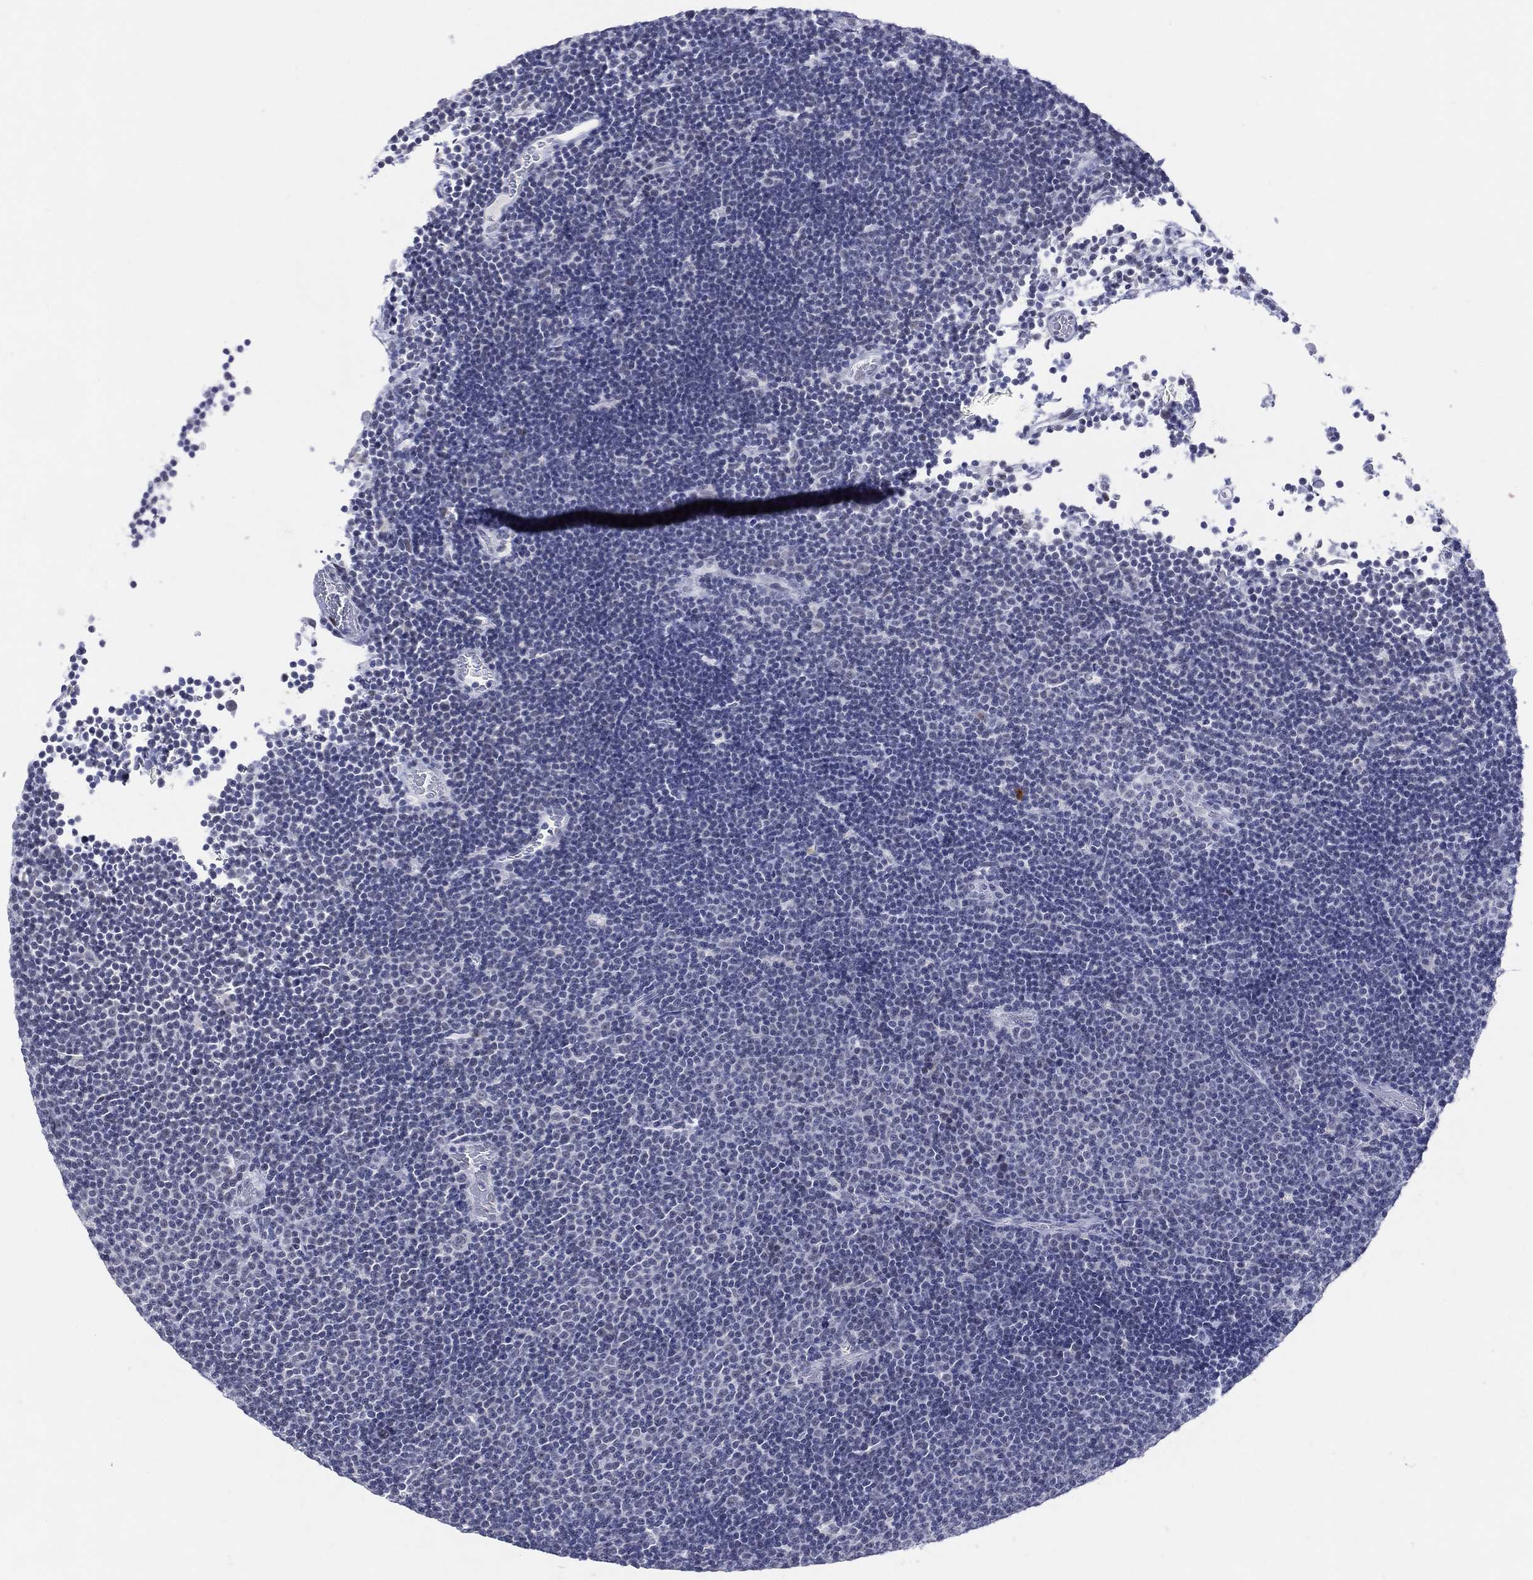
{"staining": {"intensity": "negative", "quantity": "none", "location": "none"}, "tissue": "lymphoma", "cell_type": "Tumor cells", "image_type": "cancer", "snomed": [{"axis": "morphology", "description": "Malignant lymphoma, non-Hodgkin's type, Low grade"}, {"axis": "topography", "description": "Brain"}], "caption": "The IHC micrograph has no significant positivity in tumor cells of low-grade malignant lymphoma, non-Hodgkin's type tissue. (Stains: DAB (3,3'-diaminobenzidine) immunohistochemistry with hematoxylin counter stain, Microscopy: brightfield microscopy at high magnification).", "gene": "CFAP58", "patient": {"sex": "female", "age": 66}}